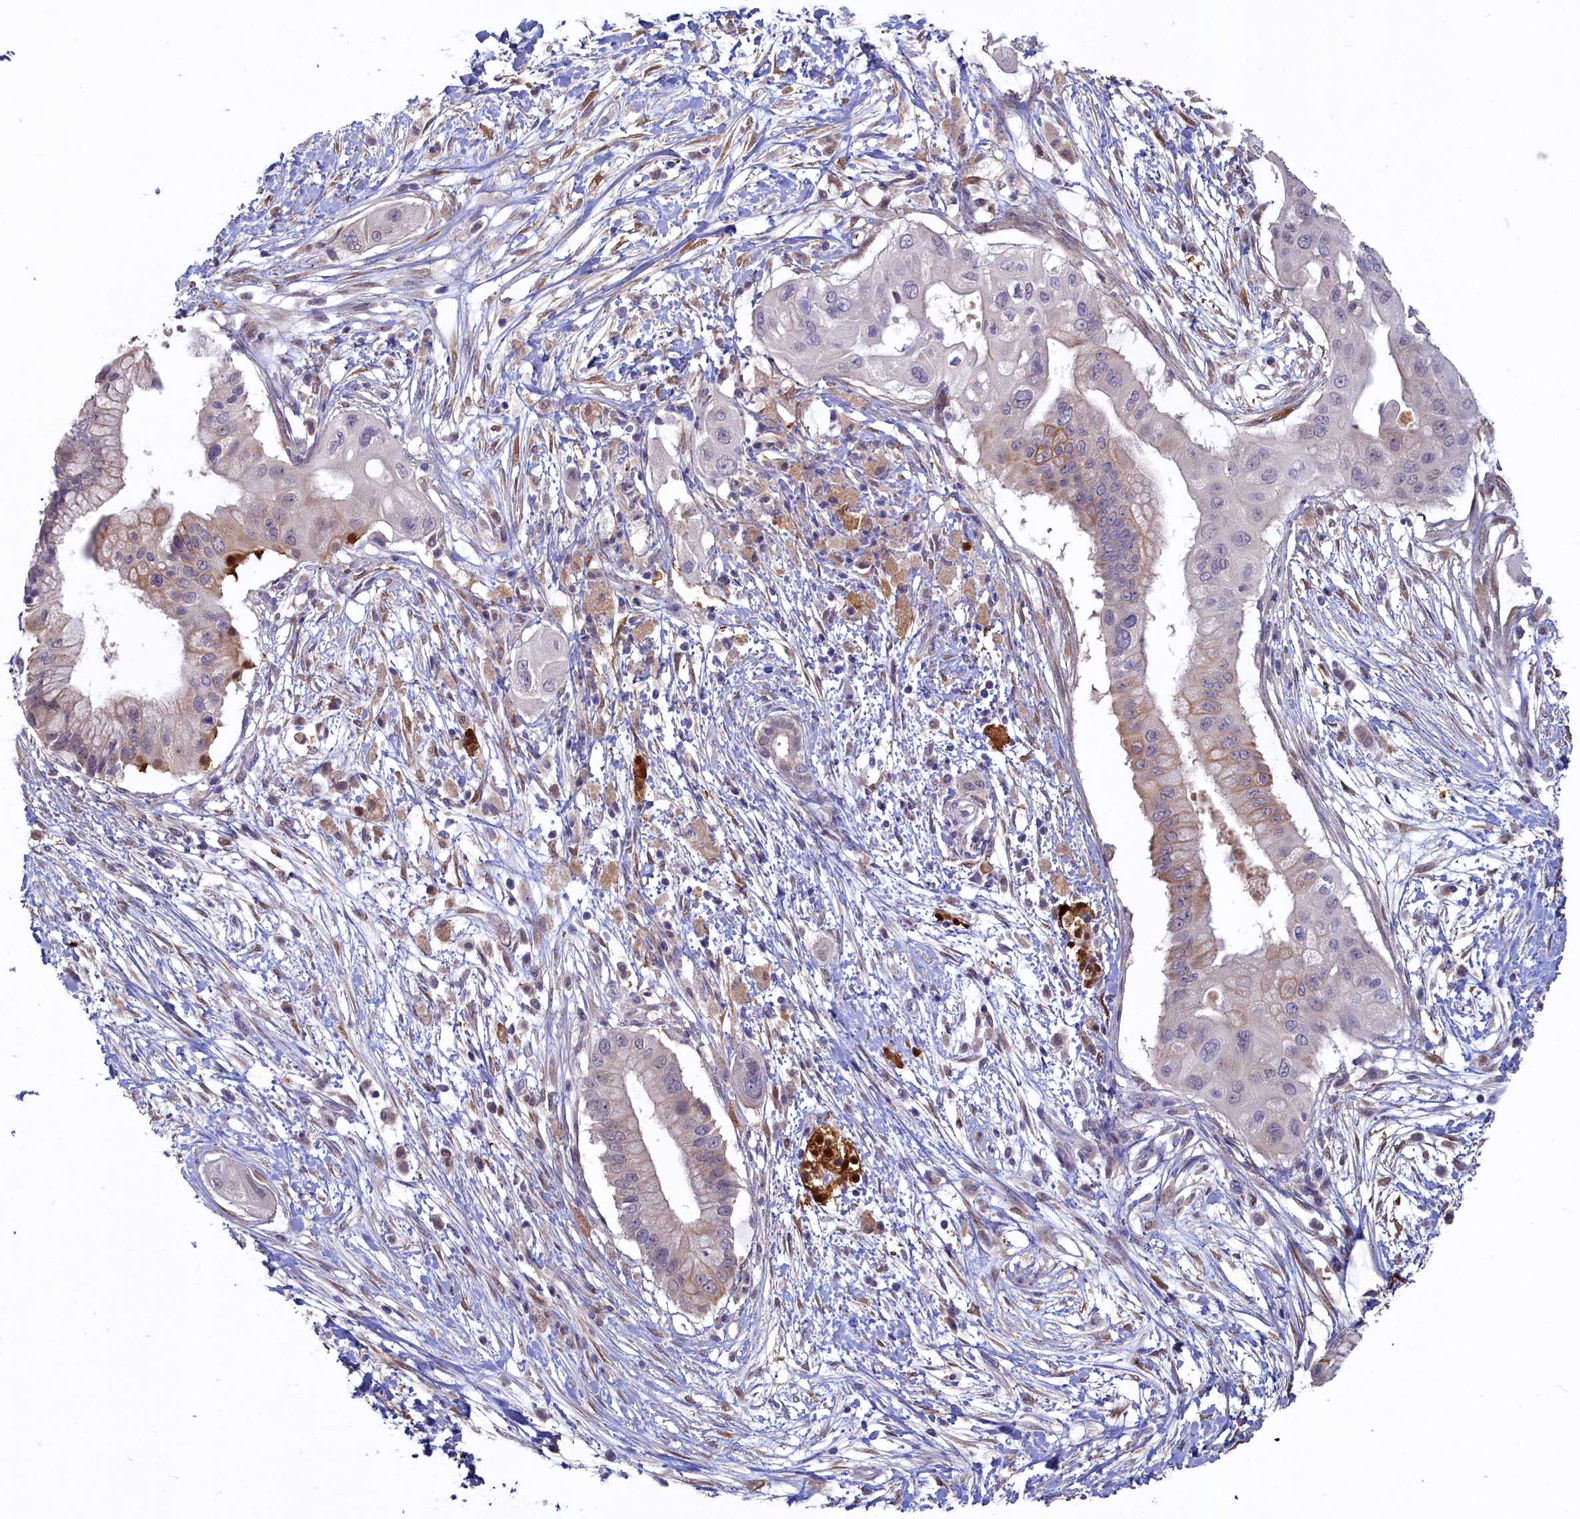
{"staining": {"intensity": "moderate", "quantity": "<25%", "location": "cytoplasmic/membranous"}, "tissue": "pancreatic cancer", "cell_type": "Tumor cells", "image_type": "cancer", "snomed": [{"axis": "morphology", "description": "Adenocarcinoma, NOS"}, {"axis": "topography", "description": "Pancreas"}], "caption": "This micrograph demonstrates IHC staining of adenocarcinoma (pancreatic), with low moderate cytoplasmic/membranous positivity in approximately <25% of tumor cells.", "gene": "UCHL3", "patient": {"sex": "male", "age": 68}}